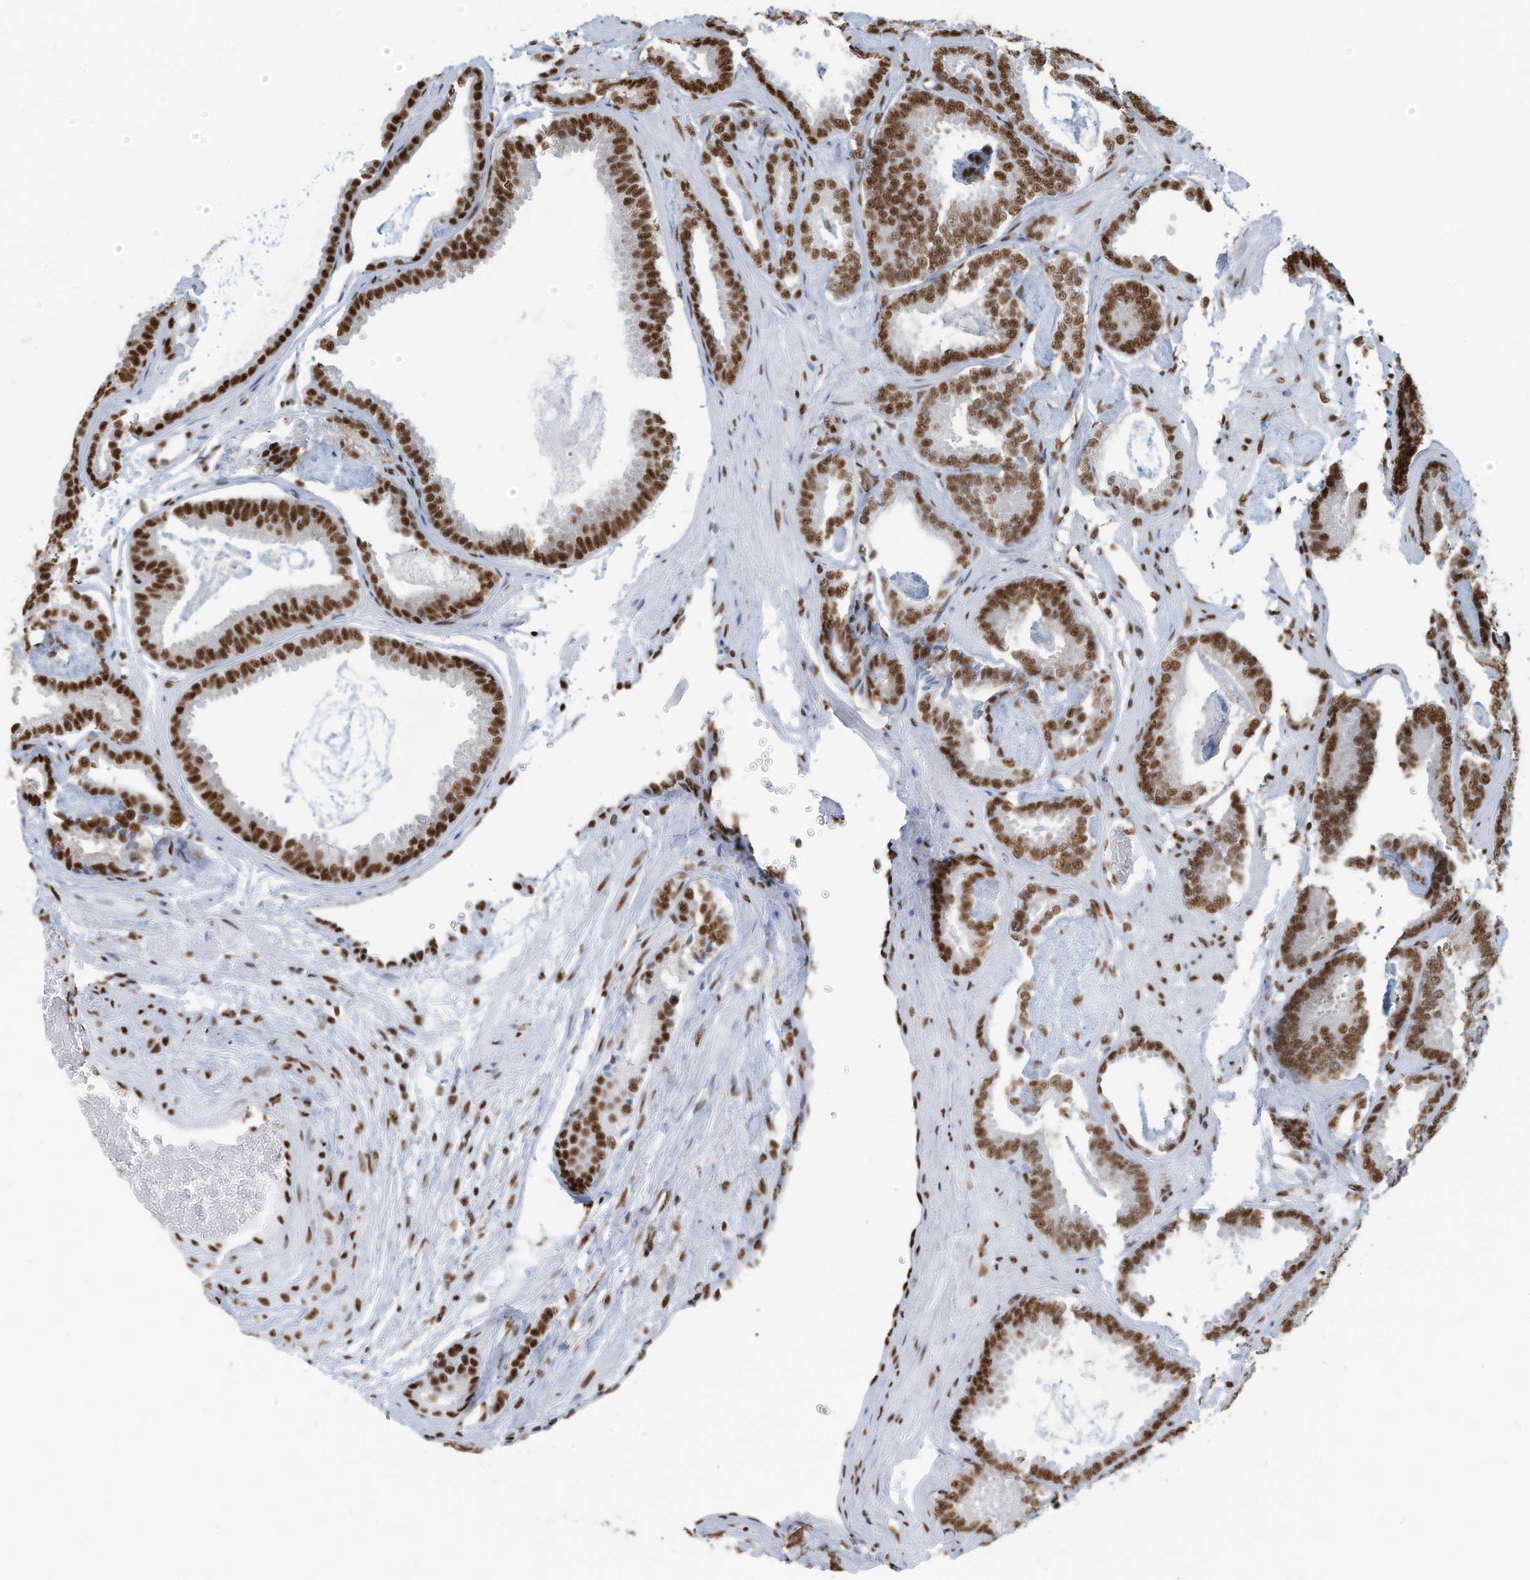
{"staining": {"intensity": "strong", "quantity": ">75%", "location": "nuclear"}, "tissue": "prostate cancer", "cell_type": "Tumor cells", "image_type": "cancer", "snomed": [{"axis": "morphology", "description": "Adenocarcinoma, Low grade"}, {"axis": "topography", "description": "Prostate"}], "caption": "The immunohistochemical stain highlights strong nuclear positivity in tumor cells of low-grade adenocarcinoma (prostate) tissue. (Brightfield microscopy of DAB IHC at high magnification).", "gene": "SARNP", "patient": {"sex": "male", "age": 71}}